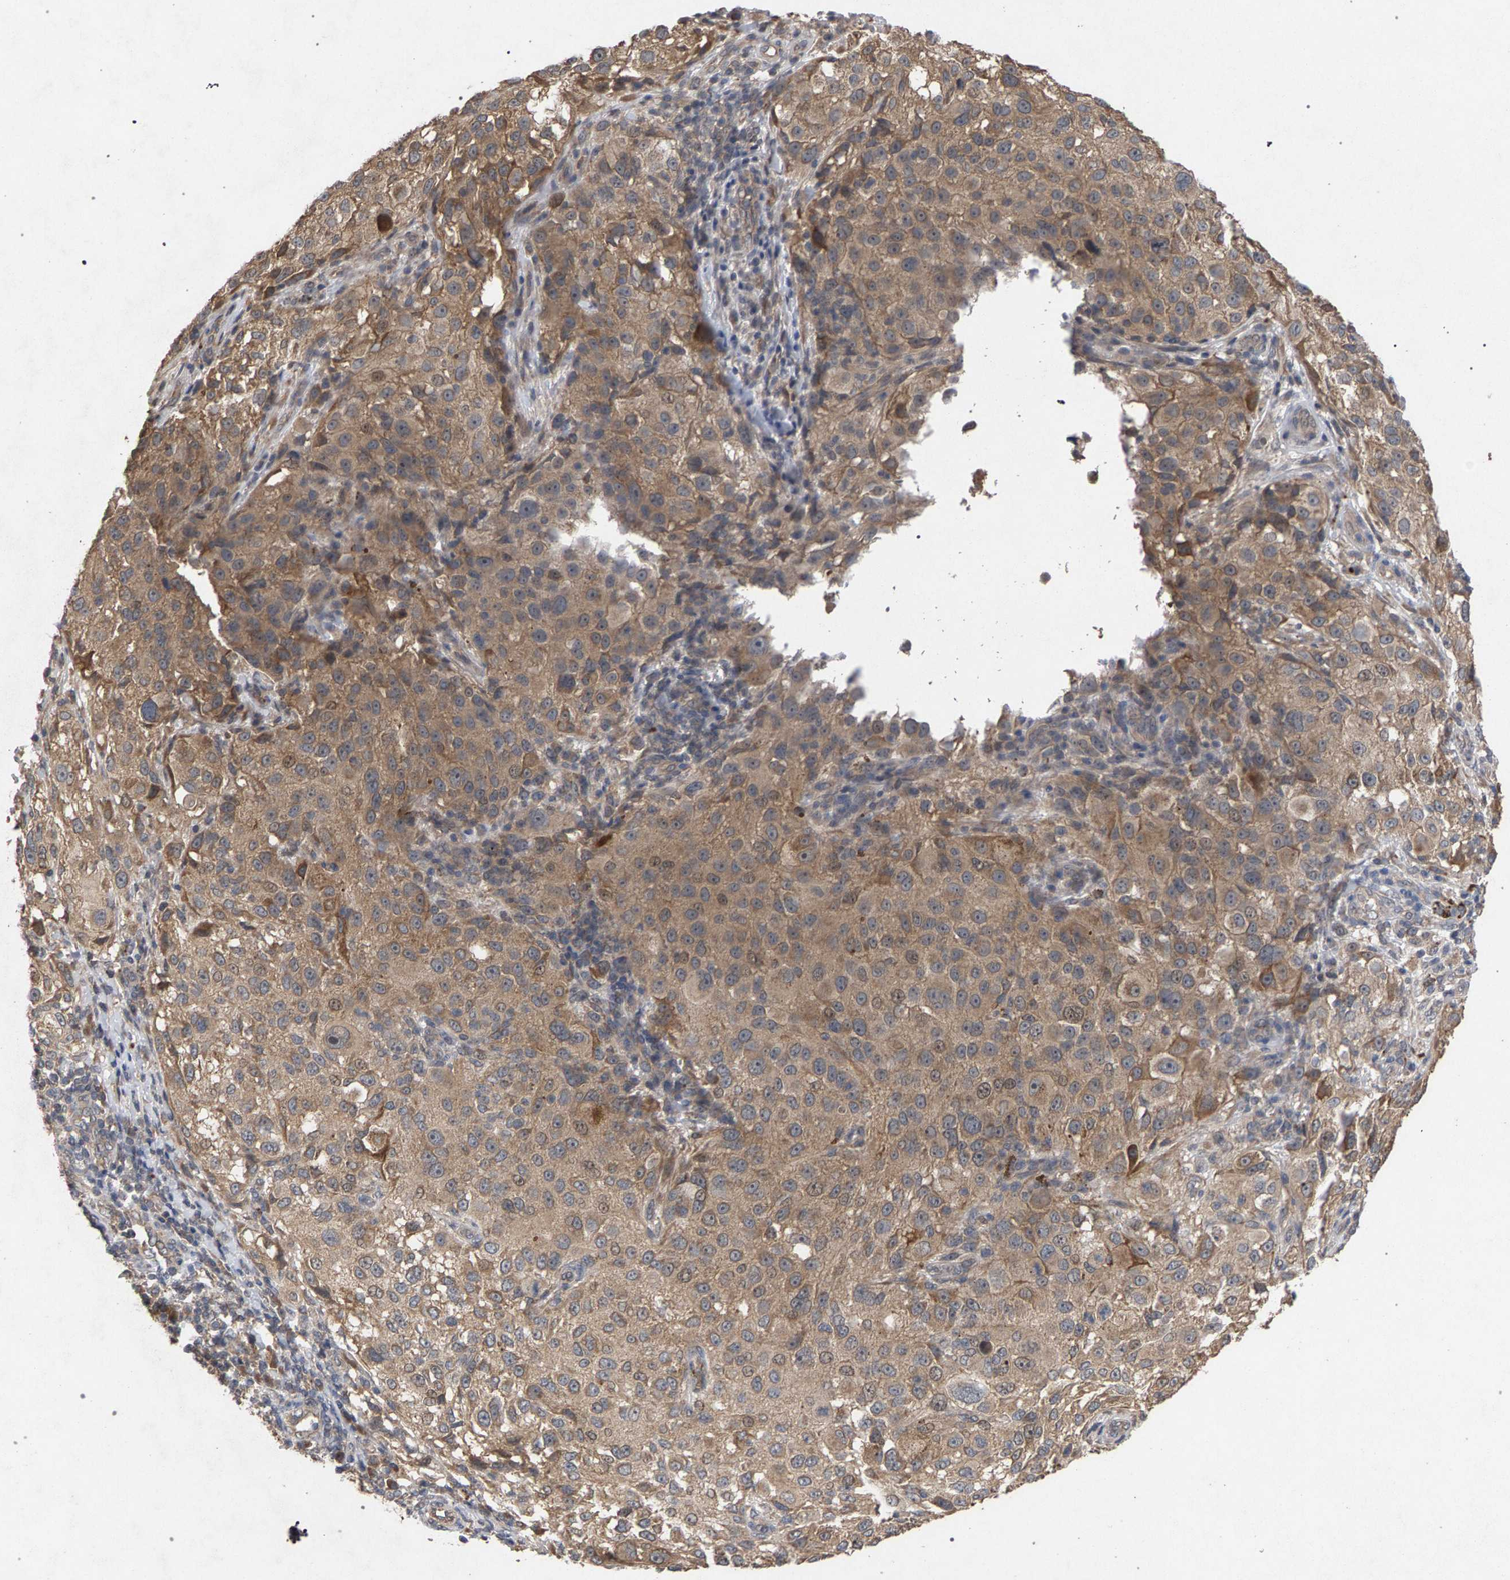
{"staining": {"intensity": "weak", "quantity": ">75%", "location": "cytoplasmic/membranous"}, "tissue": "melanoma", "cell_type": "Tumor cells", "image_type": "cancer", "snomed": [{"axis": "morphology", "description": "Necrosis, NOS"}, {"axis": "morphology", "description": "Malignant melanoma, NOS"}, {"axis": "topography", "description": "Skin"}], "caption": "IHC of malignant melanoma displays low levels of weak cytoplasmic/membranous expression in about >75% of tumor cells. The protein of interest is stained brown, and the nuclei are stained in blue (DAB (3,3'-diaminobenzidine) IHC with brightfield microscopy, high magnification).", "gene": "SLC4A4", "patient": {"sex": "female", "age": 87}}